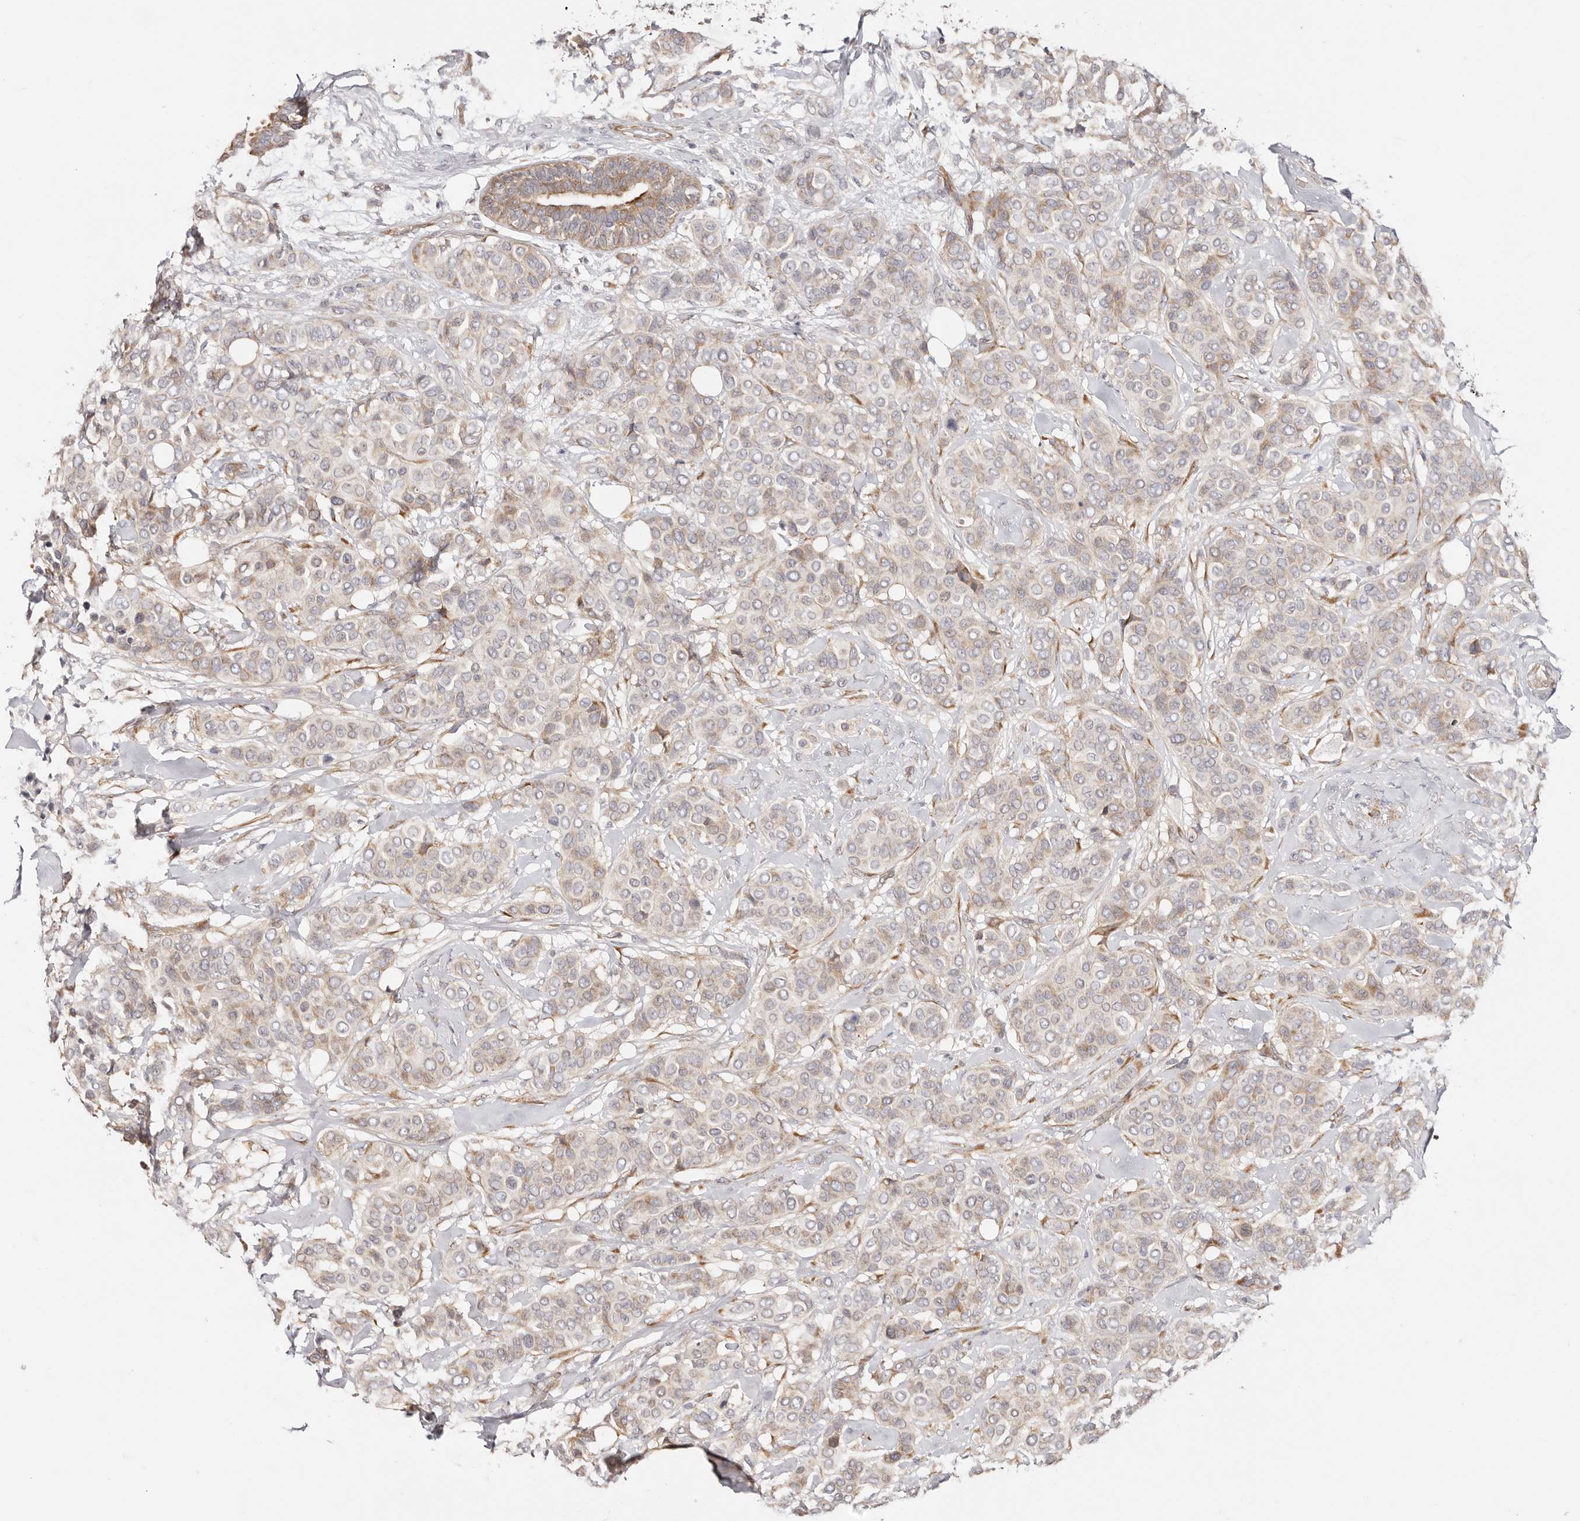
{"staining": {"intensity": "weak", "quantity": "25%-75%", "location": "cytoplasmic/membranous"}, "tissue": "breast cancer", "cell_type": "Tumor cells", "image_type": "cancer", "snomed": [{"axis": "morphology", "description": "Lobular carcinoma"}, {"axis": "topography", "description": "Breast"}], "caption": "A brown stain shows weak cytoplasmic/membranous positivity of a protein in breast cancer tumor cells.", "gene": "BCL2L15", "patient": {"sex": "female", "age": 51}}